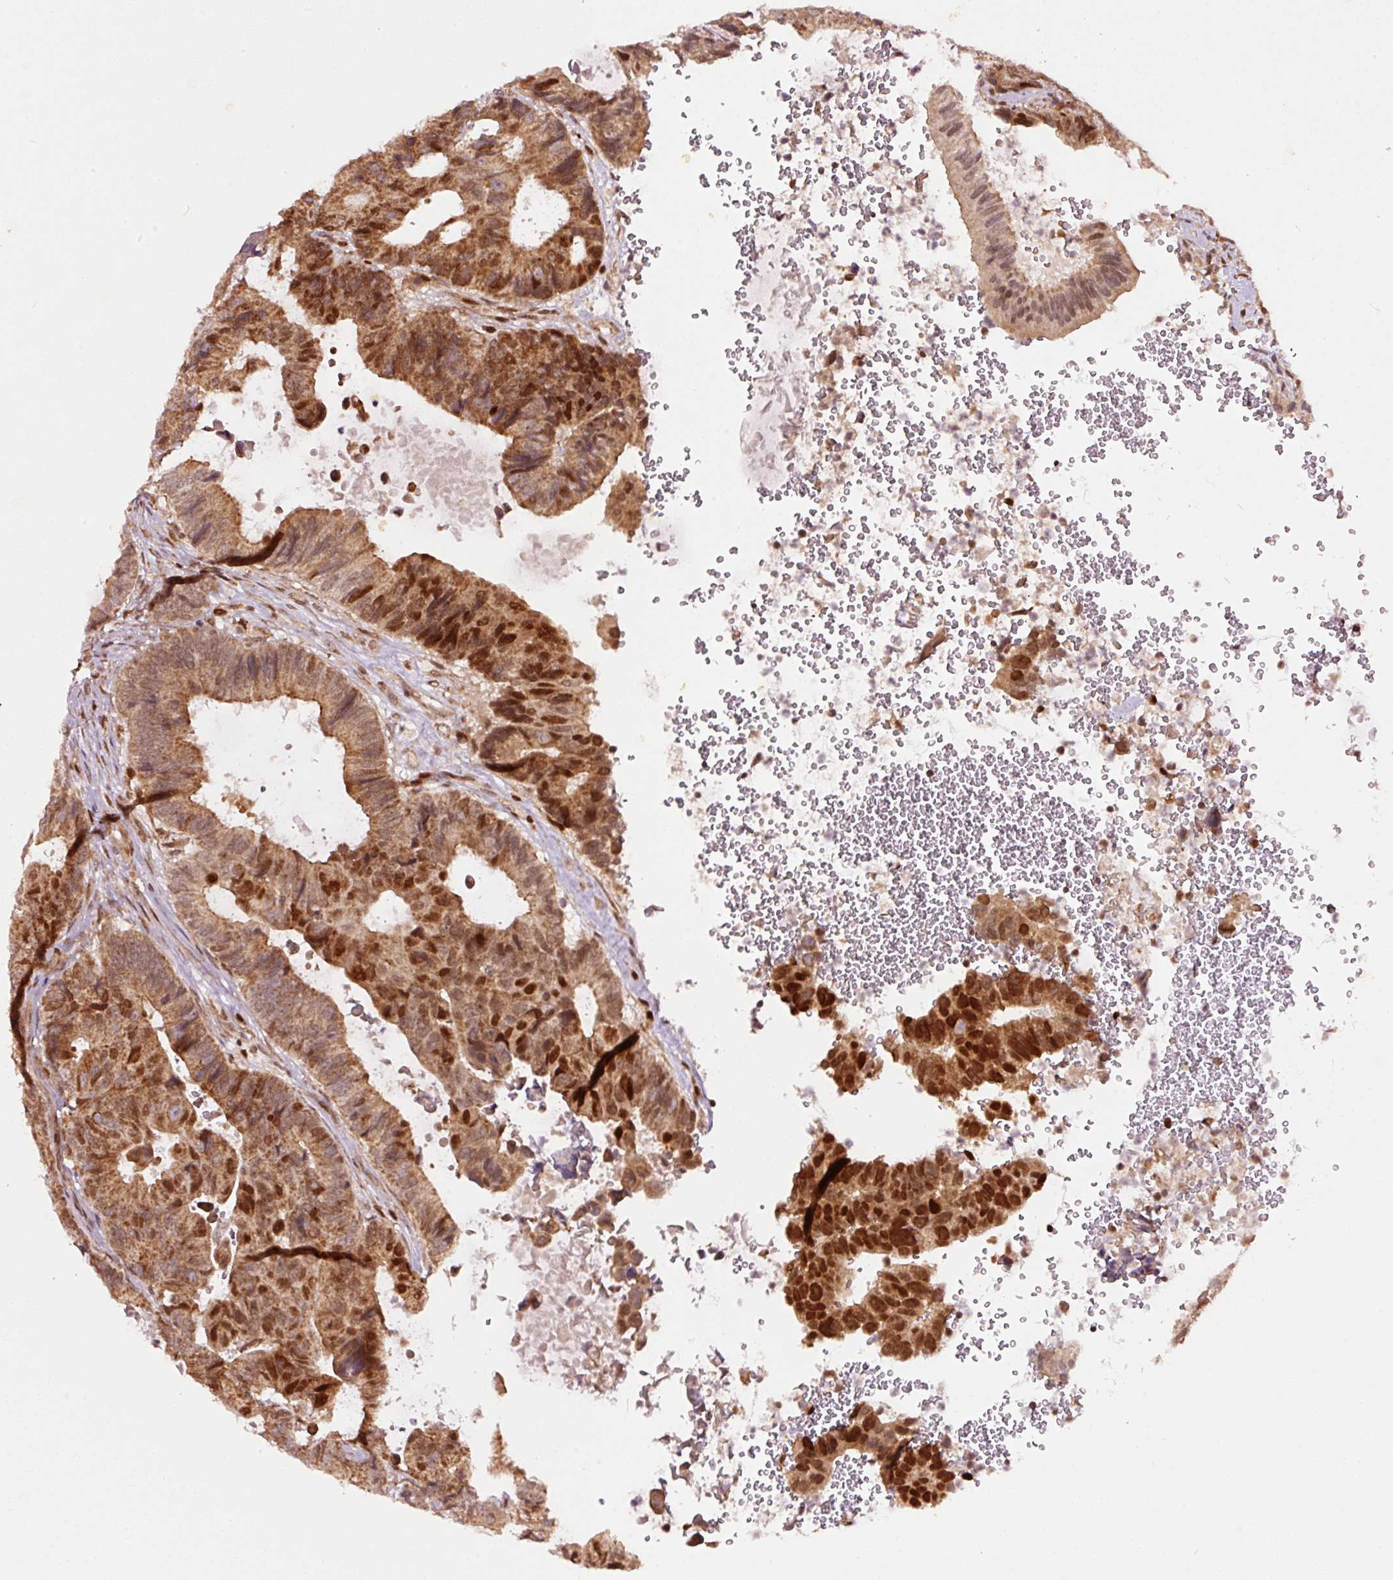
{"staining": {"intensity": "moderate", "quantity": ">75%", "location": "cytoplasmic/membranous,nuclear"}, "tissue": "colorectal cancer", "cell_type": "Tumor cells", "image_type": "cancer", "snomed": [{"axis": "morphology", "description": "Adenocarcinoma, NOS"}, {"axis": "topography", "description": "Colon"}], "caption": "IHC (DAB (3,3'-diaminobenzidine)) staining of colorectal adenocarcinoma displays moderate cytoplasmic/membranous and nuclear protein staining in approximately >75% of tumor cells.", "gene": "RFC4", "patient": {"sex": "male", "age": 85}}